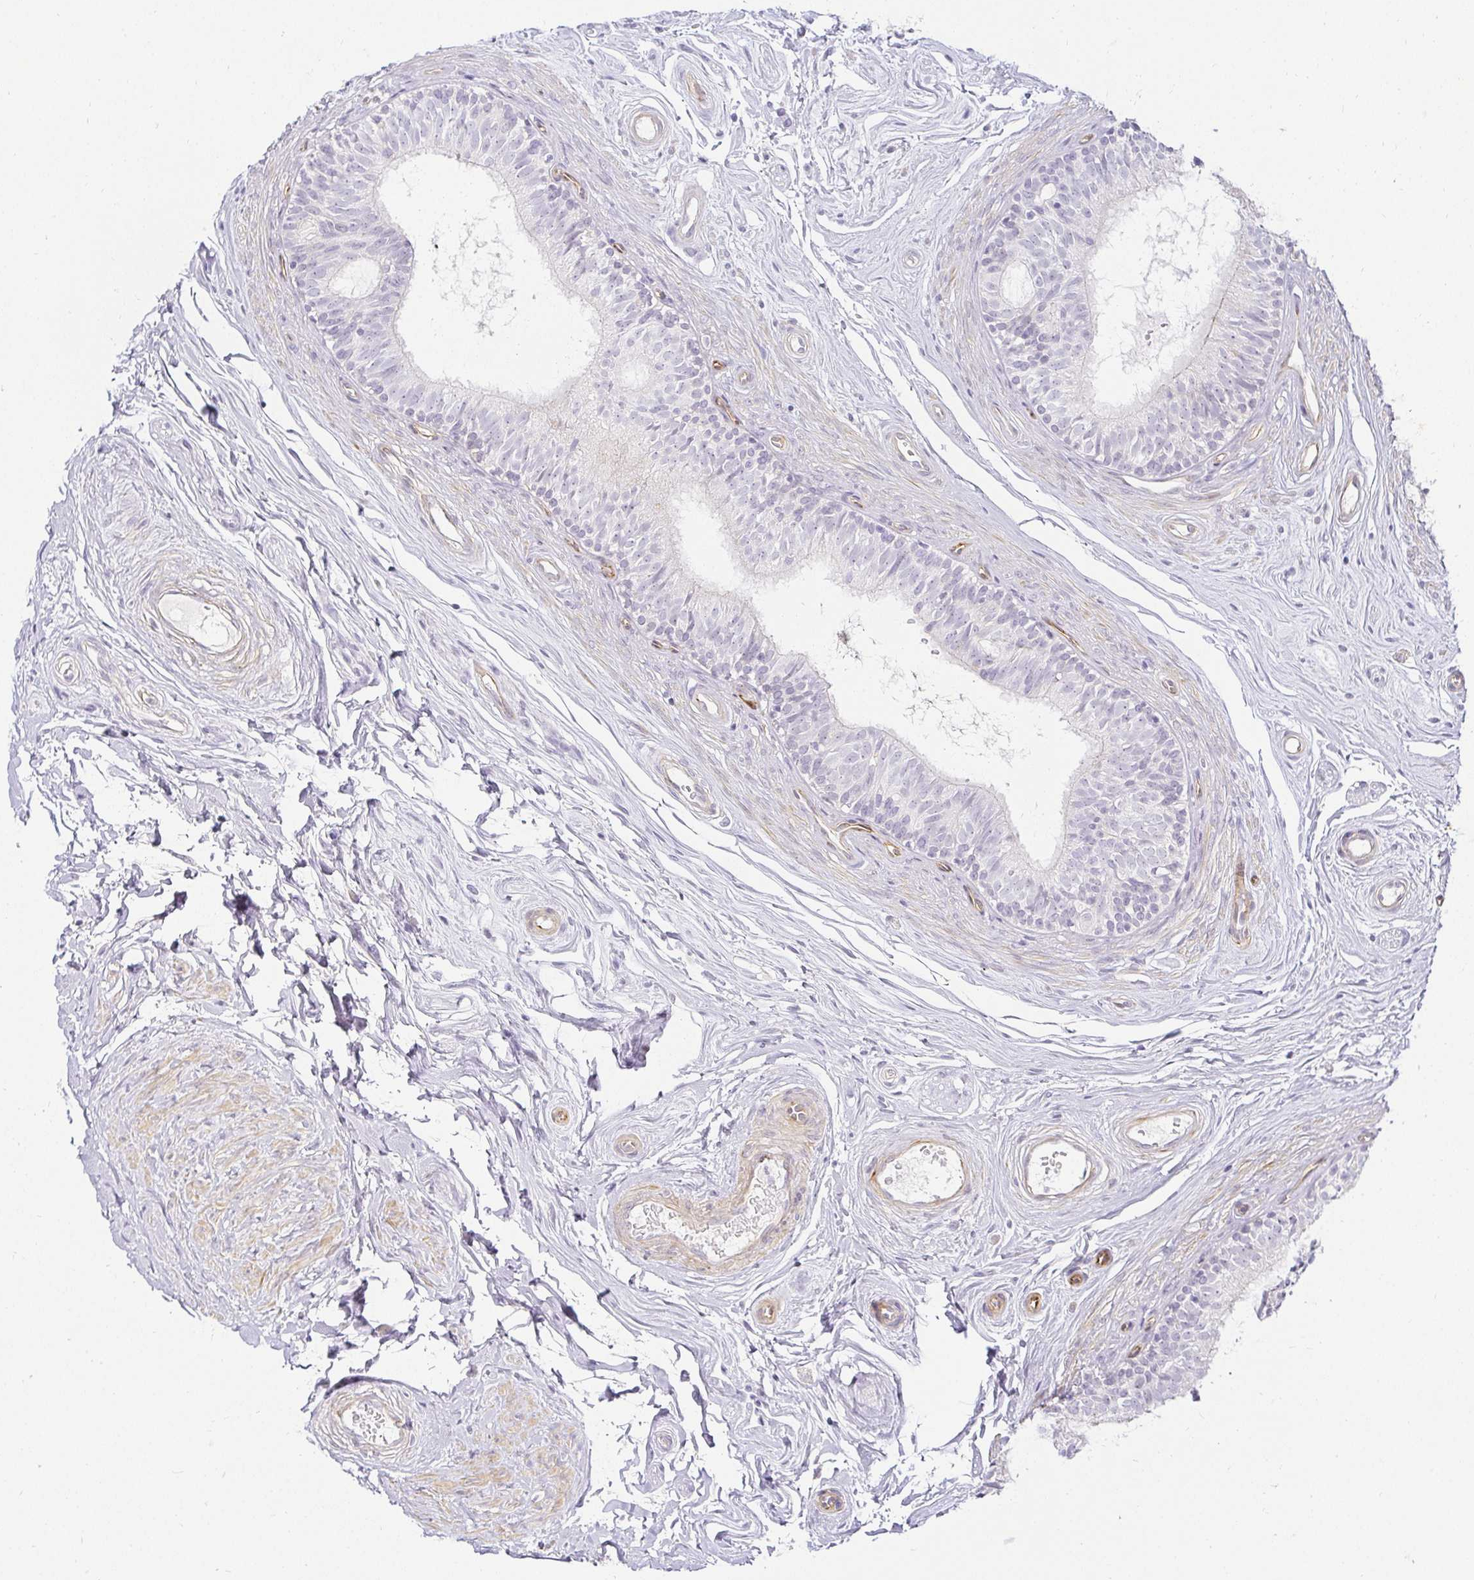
{"staining": {"intensity": "negative", "quantity": "none", "location": "none"}, "tissue": "epididymis", "cell_type": "Glandular cells", "image_type": "normal", "snomed": [{"axis": "morphology", "description": "Normal tissue, NOS"}, {"axis": "topography", "description": "Epididymis"}], "caption": "Immunohistochemistry of unremarkable epididymis displays no staining in glandular cells. (Brightfield microscopy of DAB (3,3'-diaminobenzidine) immunohistochemistry at high magnification).", "gene": "ACAN", "patient": {"sex": "male", "age": 45}}